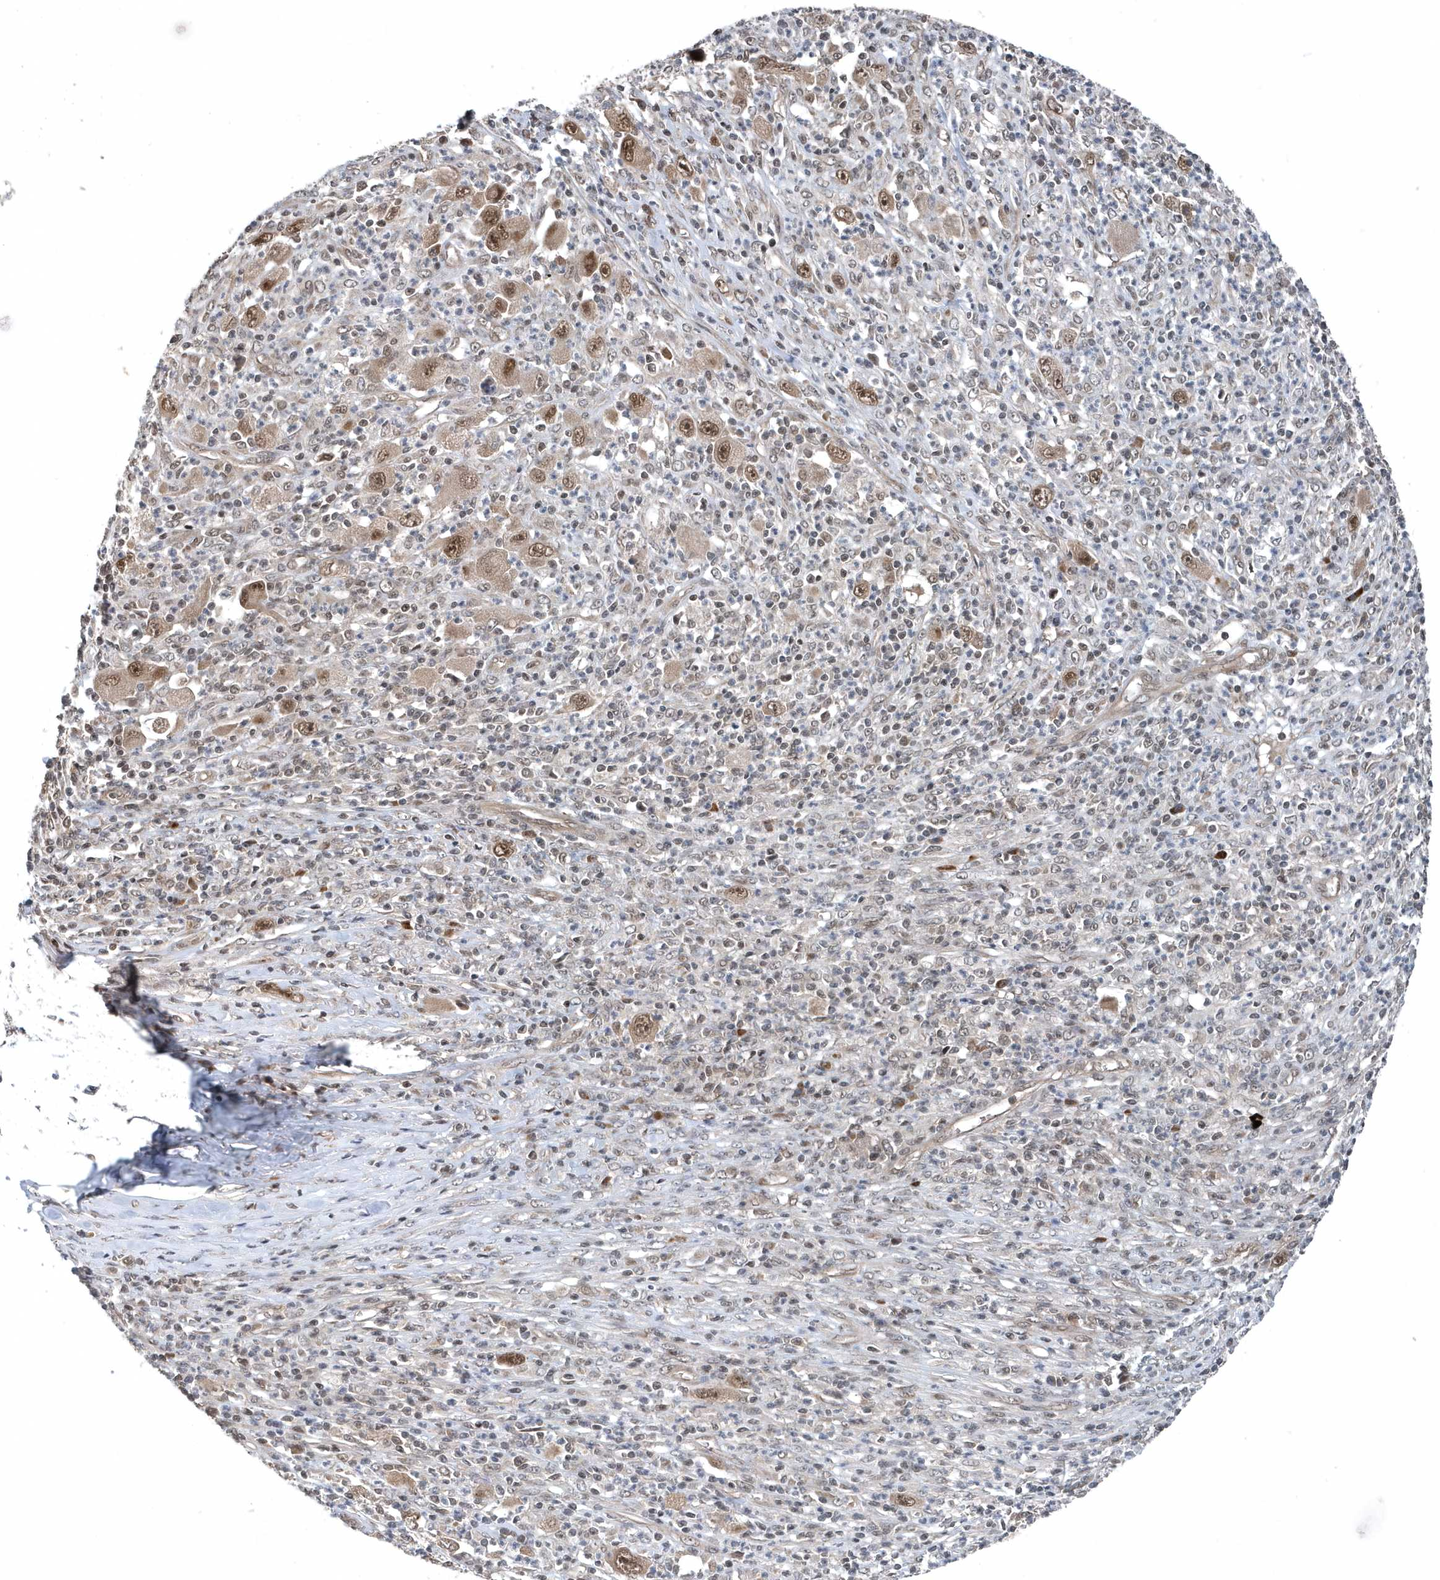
{"staining": {"intensity": "moderate", "quantity": ">75%", "location": "cytoplasmic/membranous,nuclear"}, "tissue": "melanoma", "cell_type": "Tumor cells", "image_type": "cancer", "snomed": [{"axis": "morphology", "description": "Malignant melanoma, Metastatic site"}, {"axis": "topography", "description": "Skin"}], "caption": "Tumor cells display medium levels of moderate cytoplasmic/membranous and nuclear staining in approximately >75% of cells in malignant melanoma (metastatic site). (Stains: DAB (3,3'-diaminobenzidine) in brown, nuclei in blue, Microscopy: brightfield microscopy at high magnification).", "gene": "QTRT2", "patient": {"sex": "female", "age": 56}}